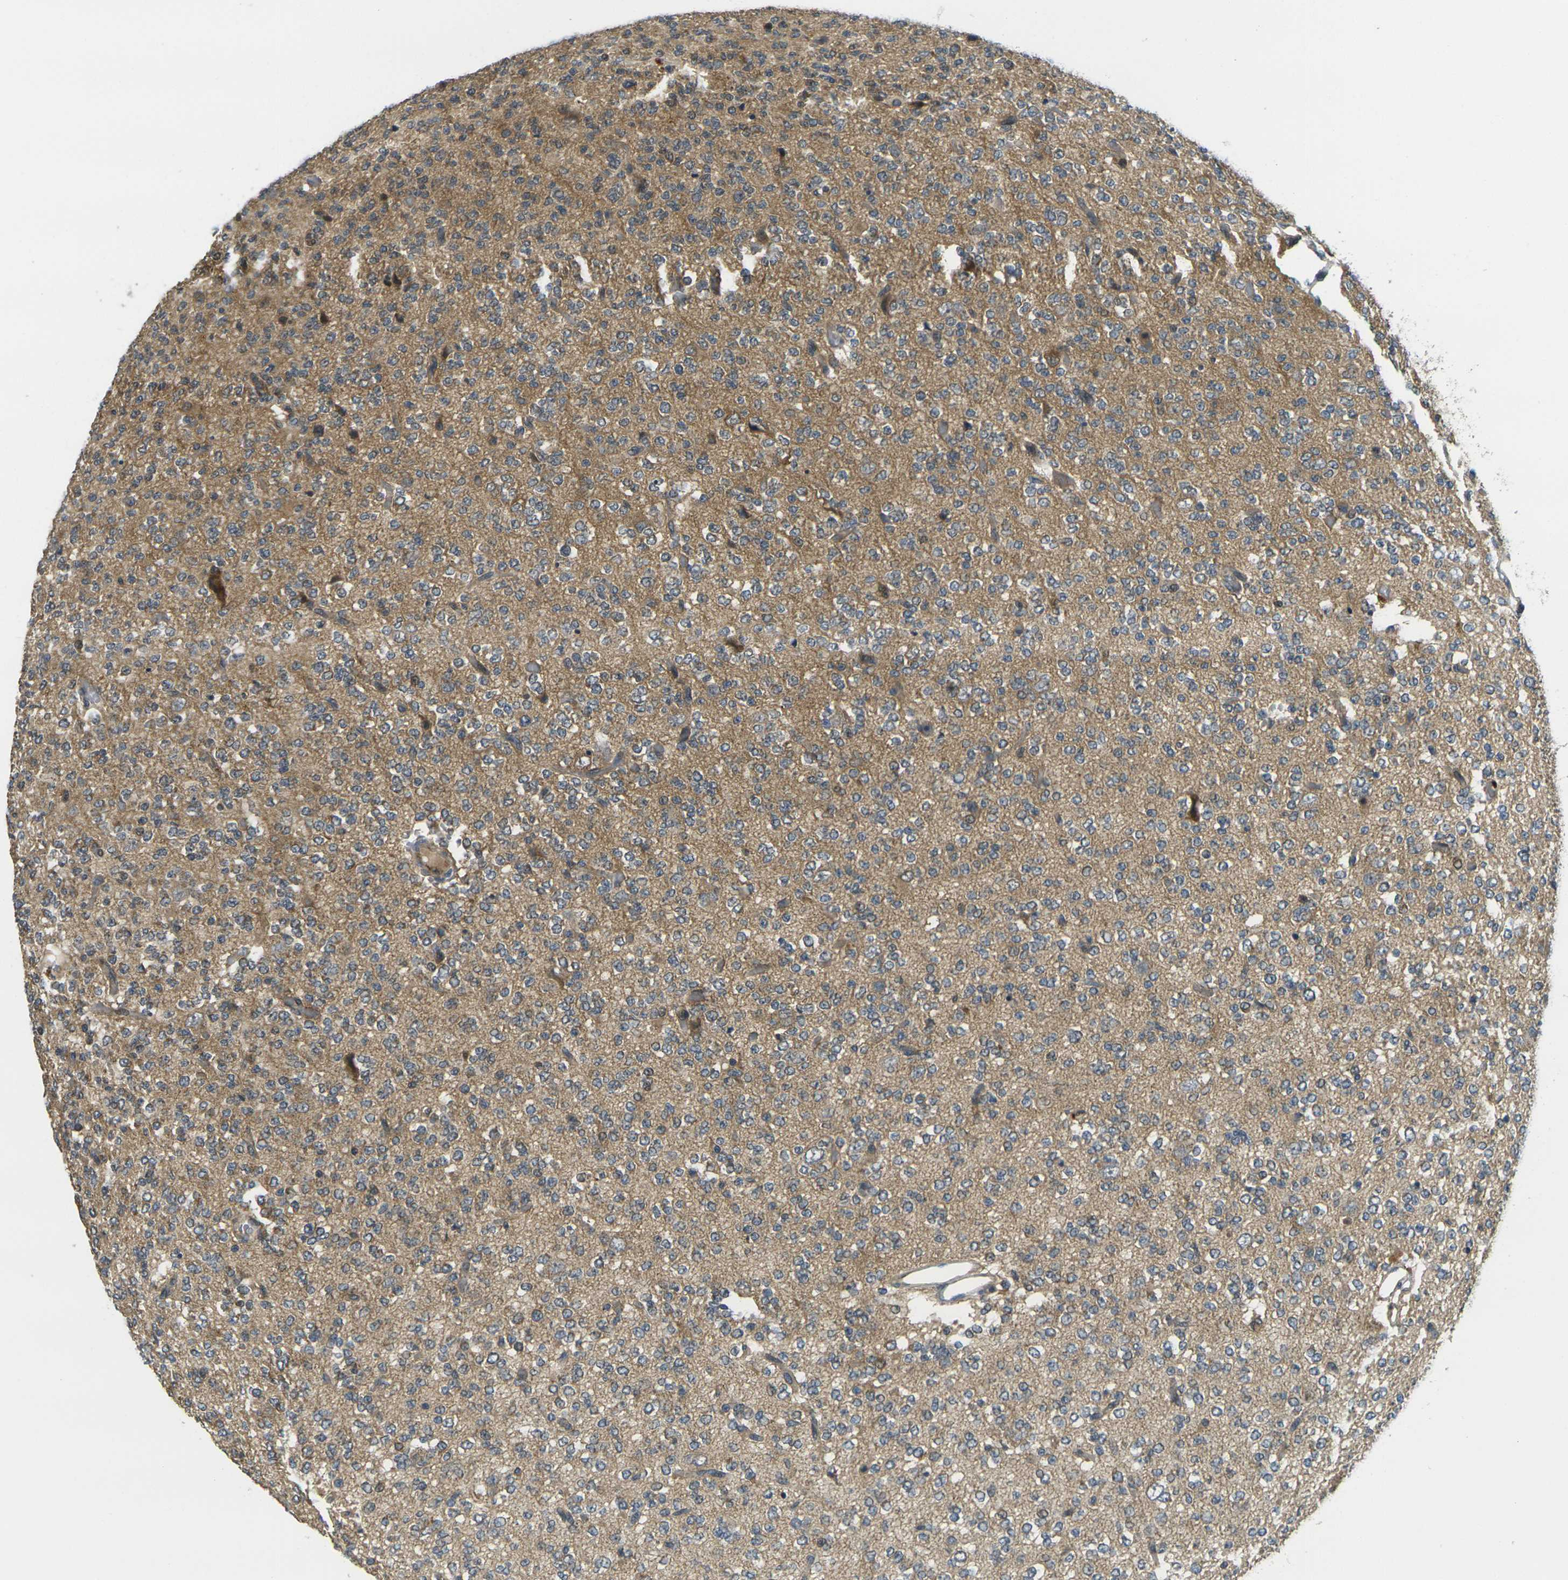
{"staining": {"intensity": "moderate", "quantity": "<25%", "location": "cytoplasmic/membranous"}, "tissue": "glioma", "cell_type": "Tumor cells", "image_type": "cancer", "snomed": [{"axis": "morphology", "description": "Glioma, malignant, Low grade"}, {"axis": "topography", "description": "Brain"}], "caption": "The micrograph displays immunohistochemical staining of glioma. There is moderate cytoplasmic/membranous expression is identified in about <25% of tumor cells. The protein of interest is stained brown, and the nuclei are stained in blue (DAB (3,3'-diaminobenzidine) IHC with brightfield microscopy, high magnification).", "gene": "MINAR2", "patient": {"sex": "male", "age": 38}}